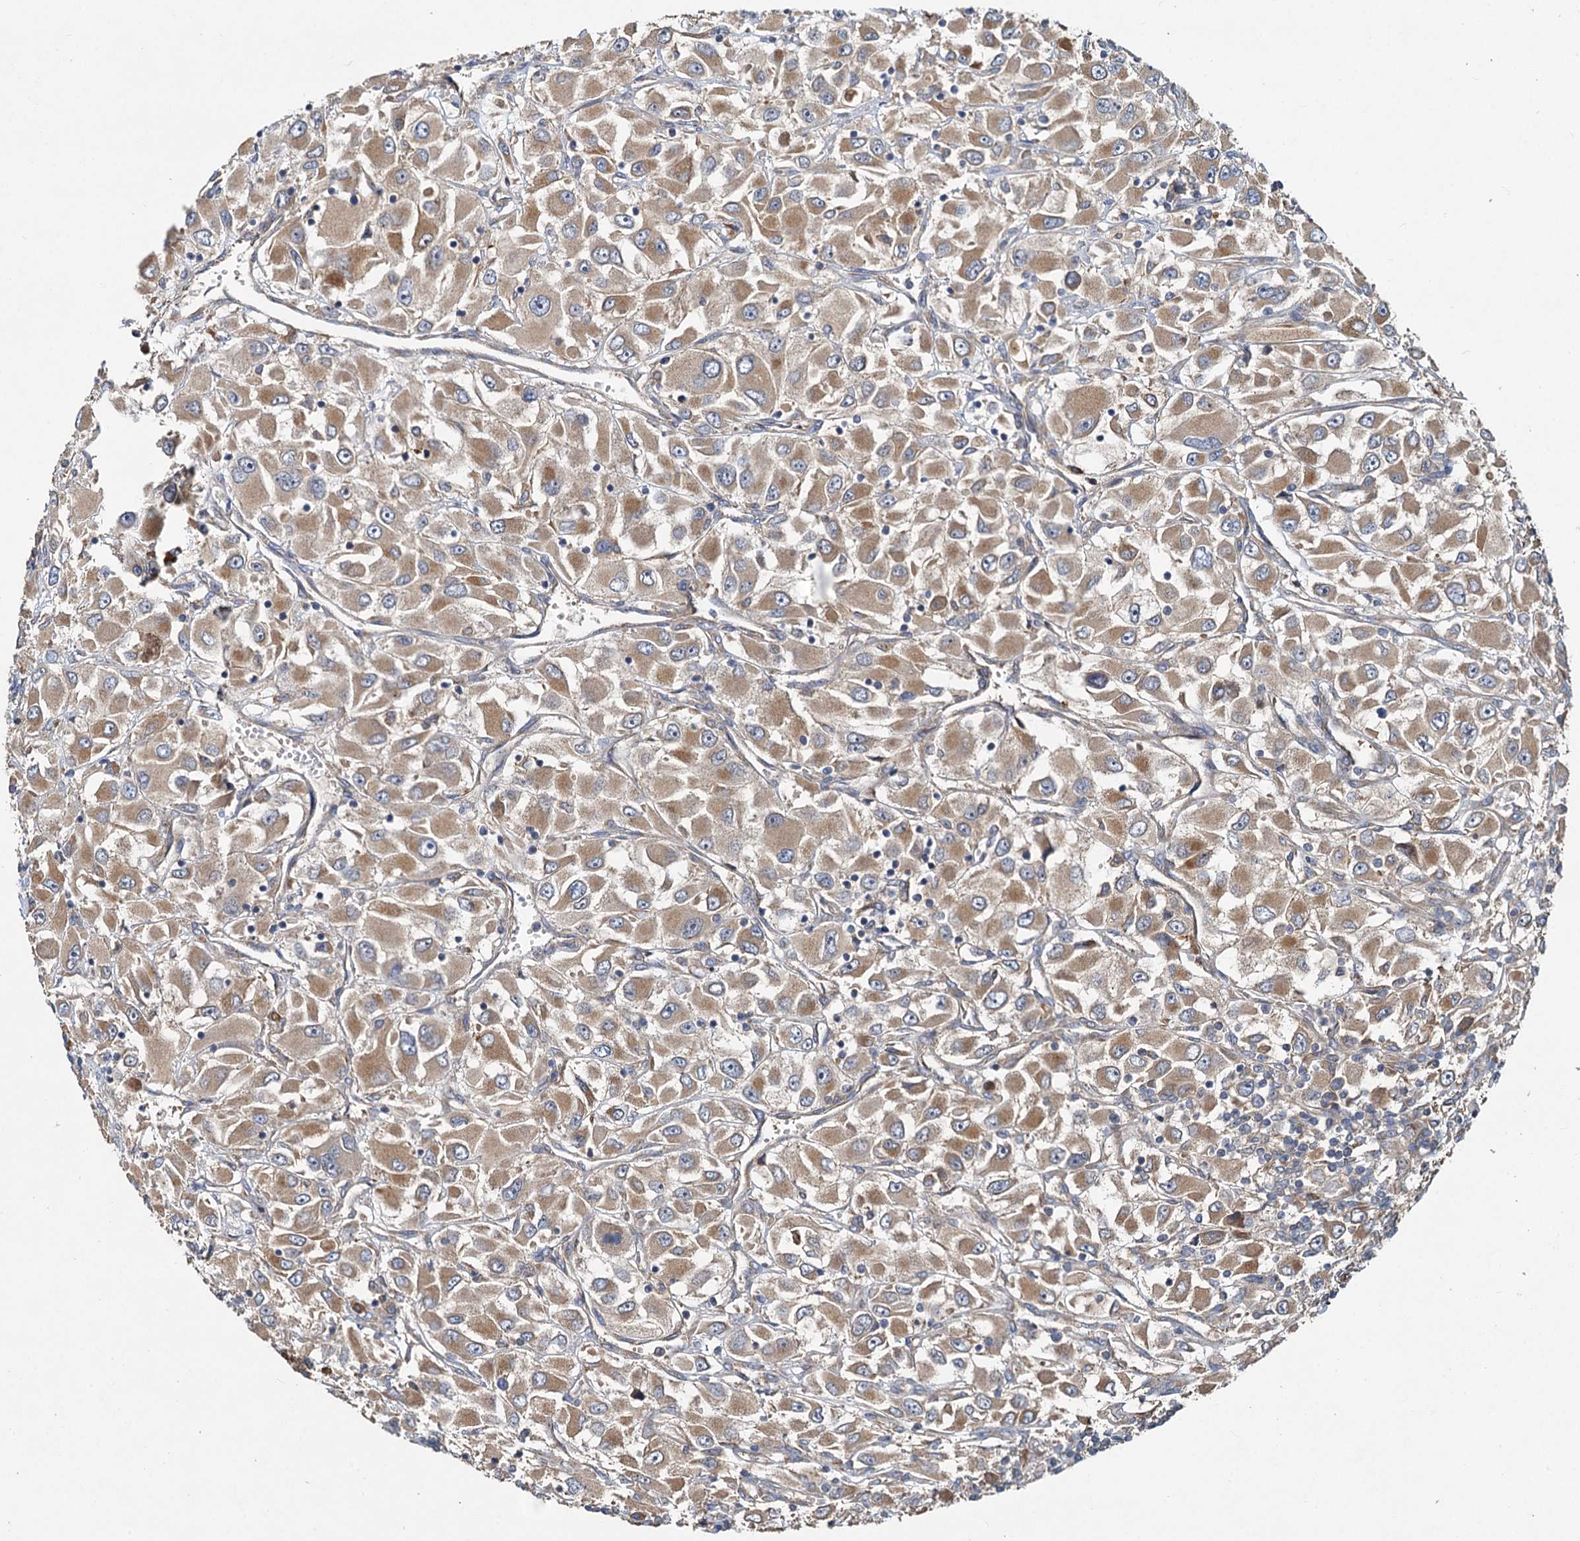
{"staining": {"intensity": "moderate", "quantity": ">75%", "location": "cytoplasmic/membranous"}, "tissue": "renal cancer", "cell_type": "Tumor cells", "image_type": "cancer", "snomed": [{"axis": "morphology", "description": "Adenocarcinoma, NOS"}, {"axis": "topography", "description": "Kidney"}], "caption": "There is medium levels of moderate cytoplasmic/membranous staining in tumor cells of renal cancer, as demonstrated by immunohistochemical staining (brown color).", "gene": "HYI", "patient": {"sex": "female", "age": 52}}